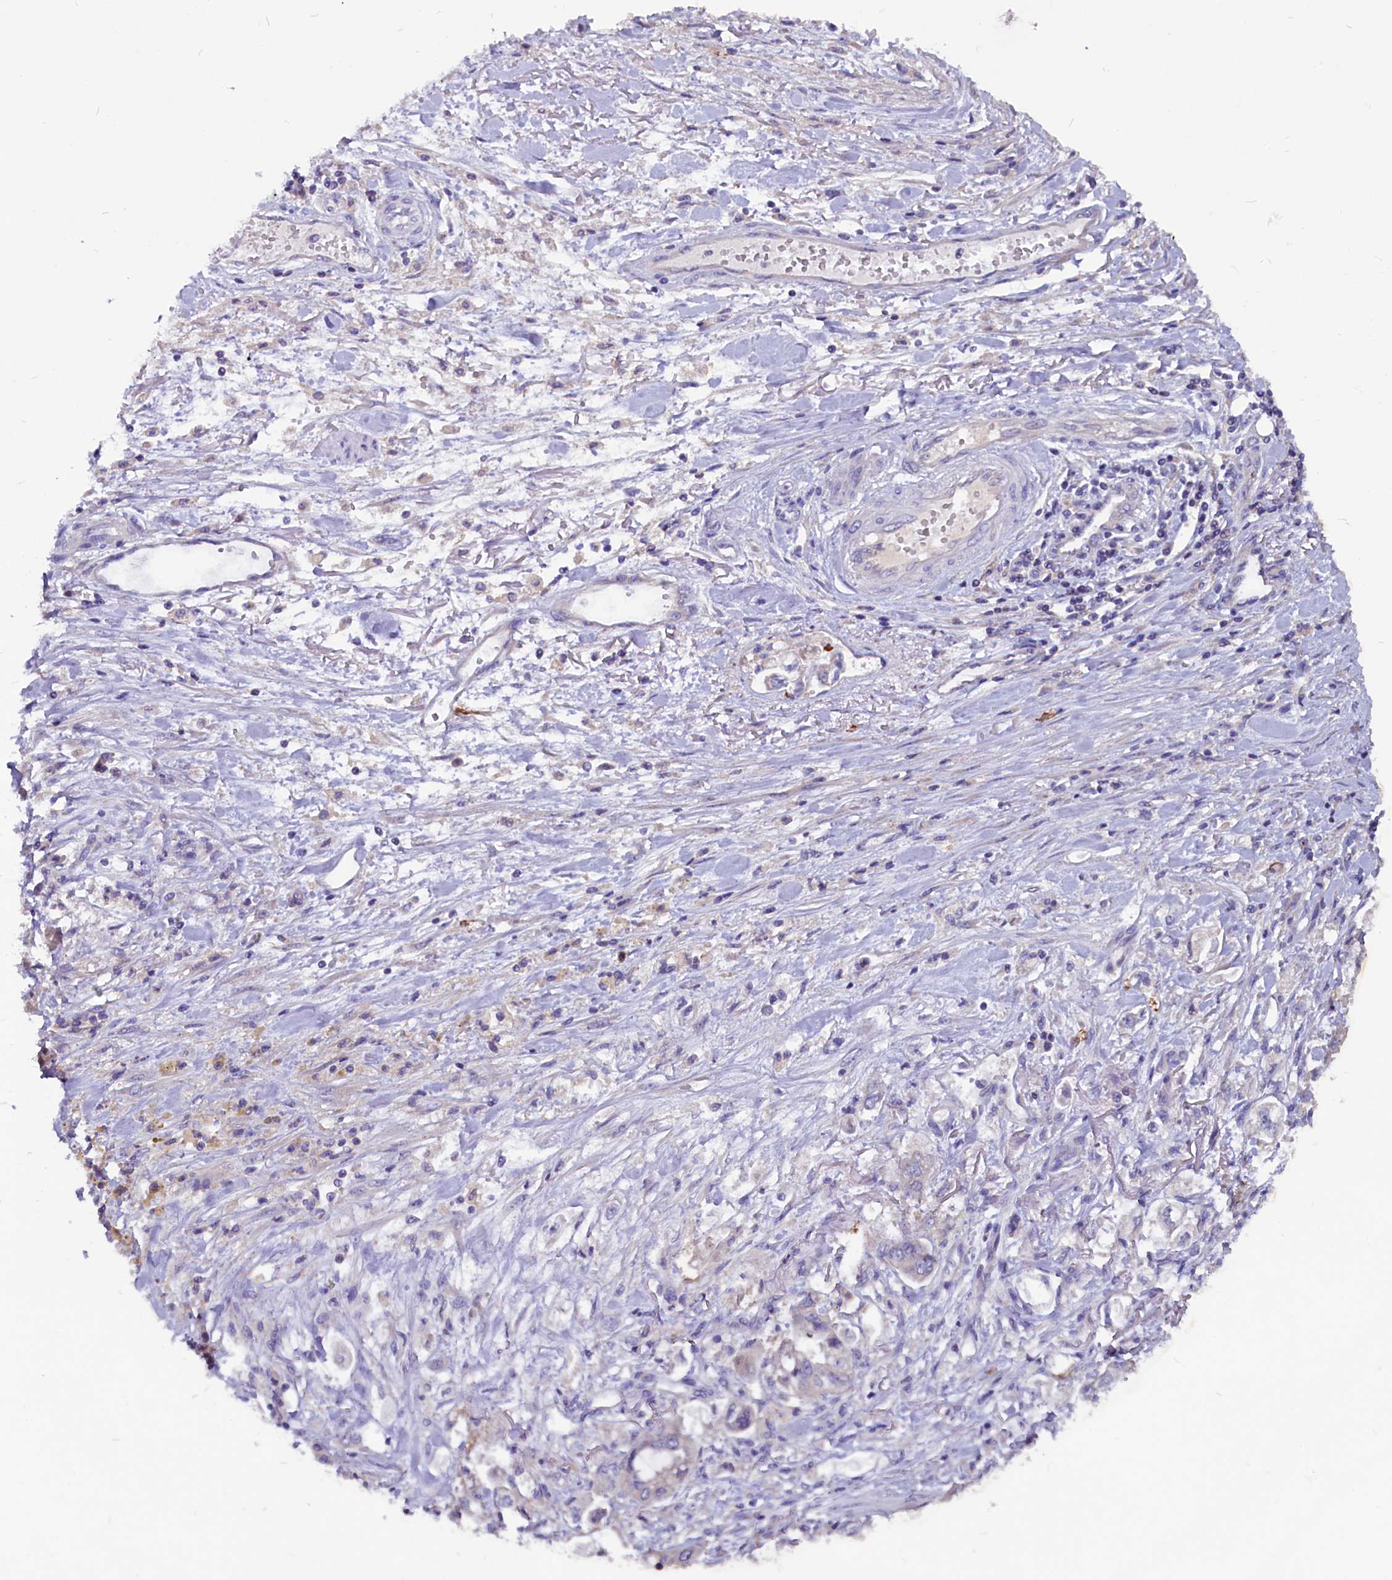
{"staining": {"intensity": "negative", "quantity": "none", "location": "none"}, "tissue": "stomach cancer", "cell_type": "Tumor cells", "image_type": "cancer", "snomed": [{"axis": "morphology", "description": "Adenocarcinoma, NOS"}, {"axis": "topography", "description": "Stomach"}], "caption": "The histopathology image displays no staining of tumor cells in stomach cancer (adenocarcinoma).", "gene": "CCBE1", "patient": {"sex": "male", "age": 62}}